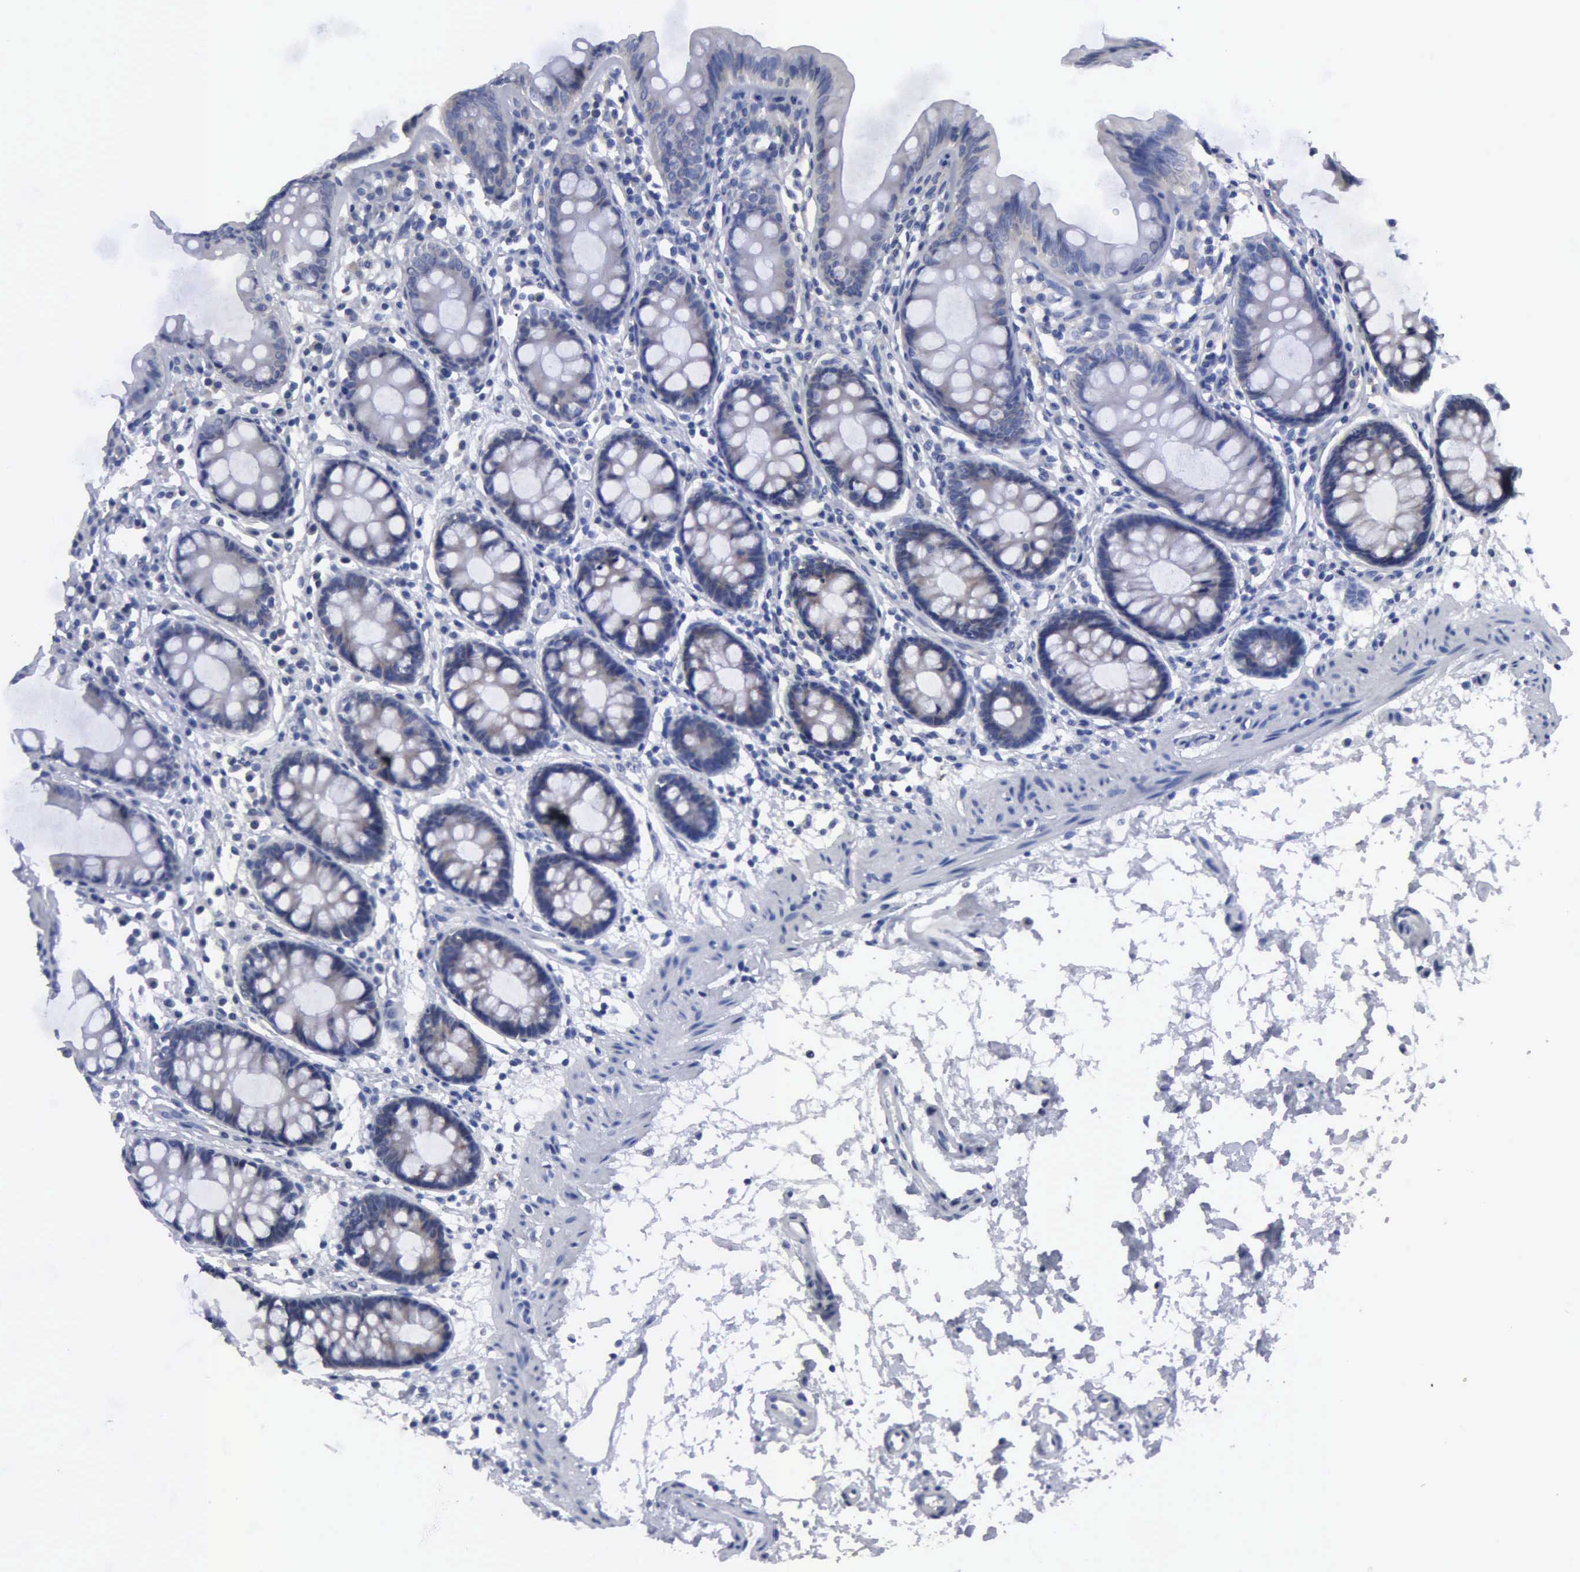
{"staining": {"intensity": "negative", "quantity": "none", "location": "none"}, "tissue": "colon", "cell_type": "Endothelial cells", "image_type": "normal", "snomed": [{"axis": "morphology", "description": "Normal tissue, NOS"}, {"axis": "topography", "description": "Colon"}], "caption": "Histopathology image shows no significant protein expression in endothelial cells of benign colon. Brightfield microscopy of immunohistochemistry (IHC) stained with DAB (3,3'-diaminobenzidine) (brown) and hematoxylin (blue), captured at high magnification.", "gene": "TXLNG", "patient": {"sex": "female", "age": 52}}